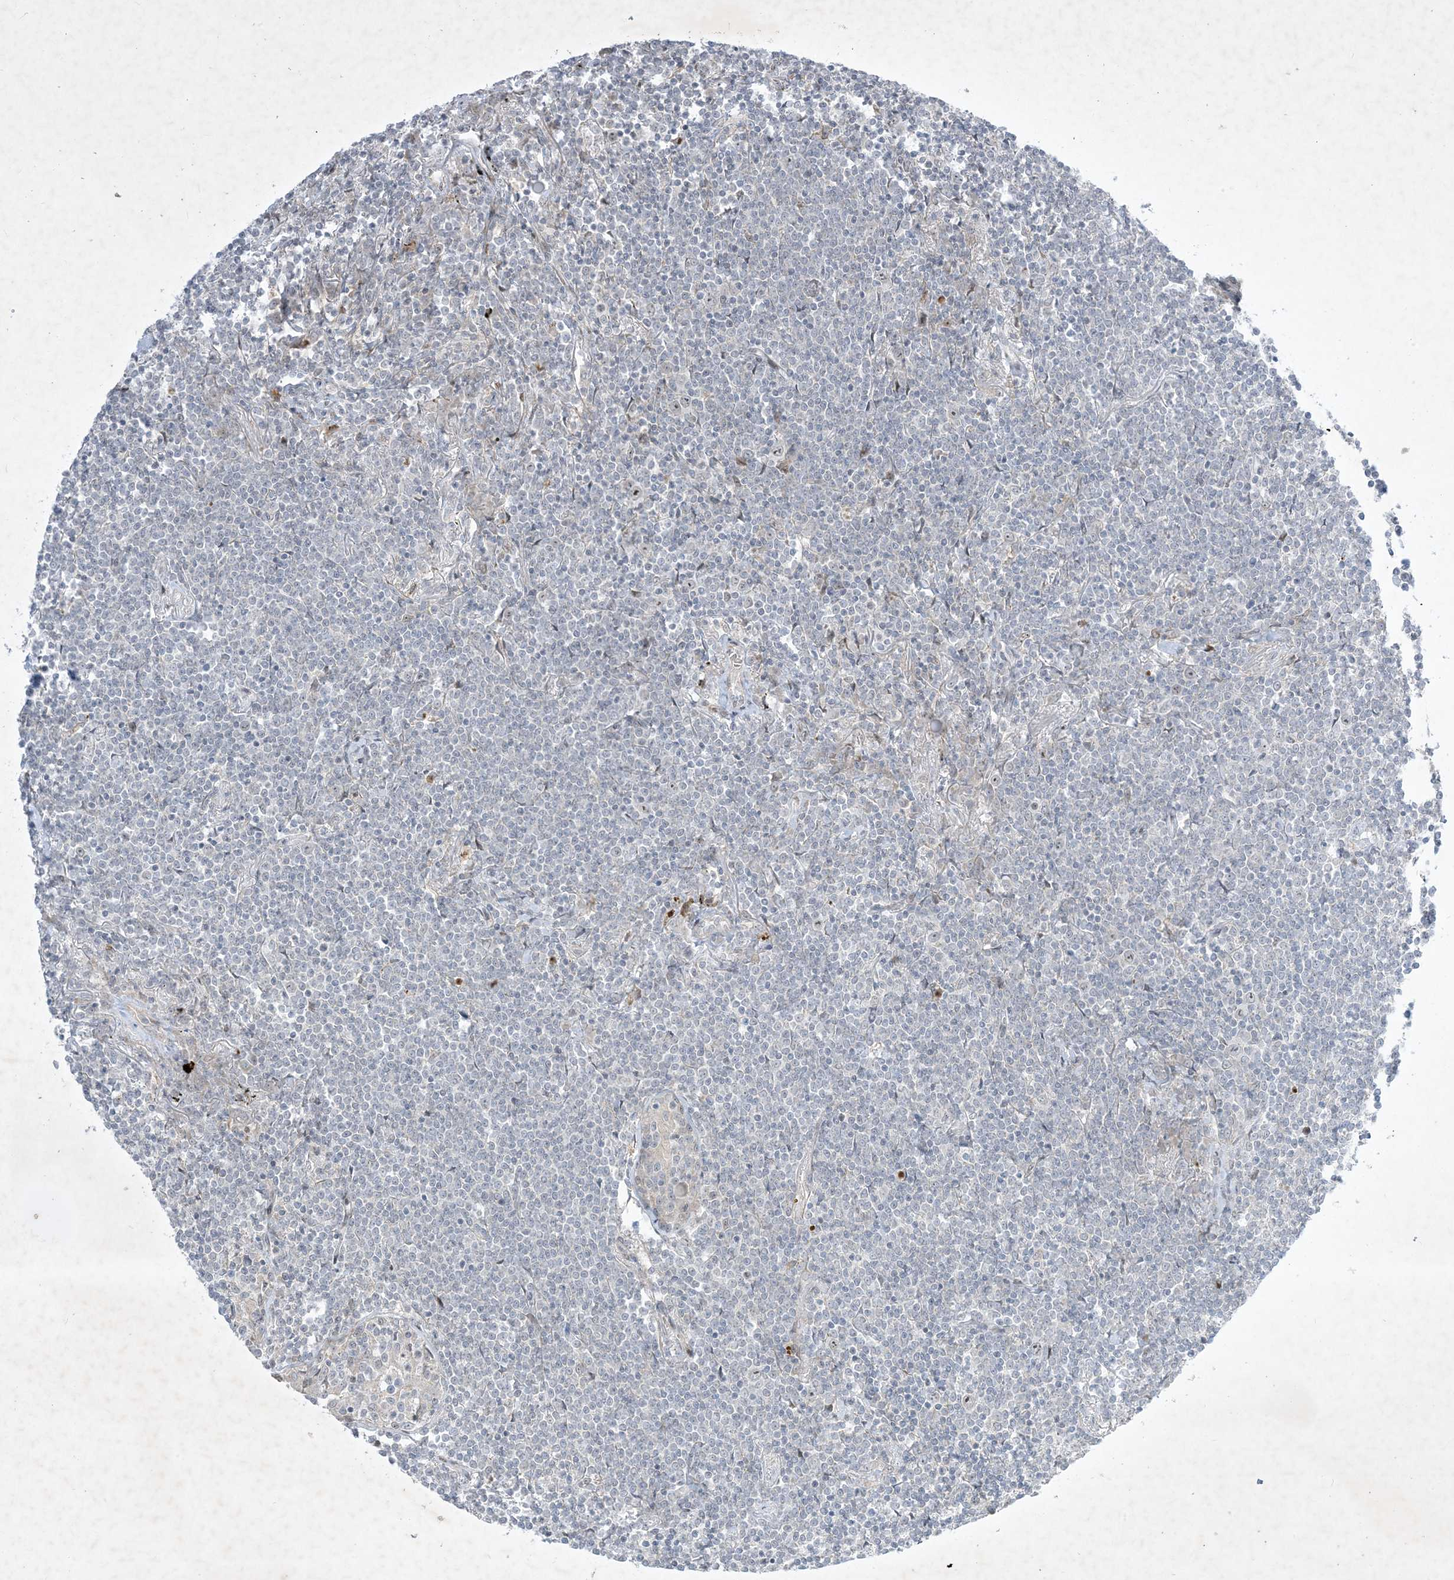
{"staining": {"intensity": "negative", "quantity": "none", "location": "none"}, "tissue": "lymphoma", "cell_type": "Tumor cells", "image_type": "cancer", "snomed": [{"axis": "morphology", "description": "Malignant lymphoma, non-Hodgkin's type, Low grade"}, {"axis": "topography", "description": "Lung"}], "caption": "IHC of malignant lymphoma, non-Hodgkin's type (low-grade) shows no expression in tumor cells. (DAB immunohistochemistry (IHC), high magnification).", "gene": "SOGA3", "patient": {"sex": "female", "age": 71}}